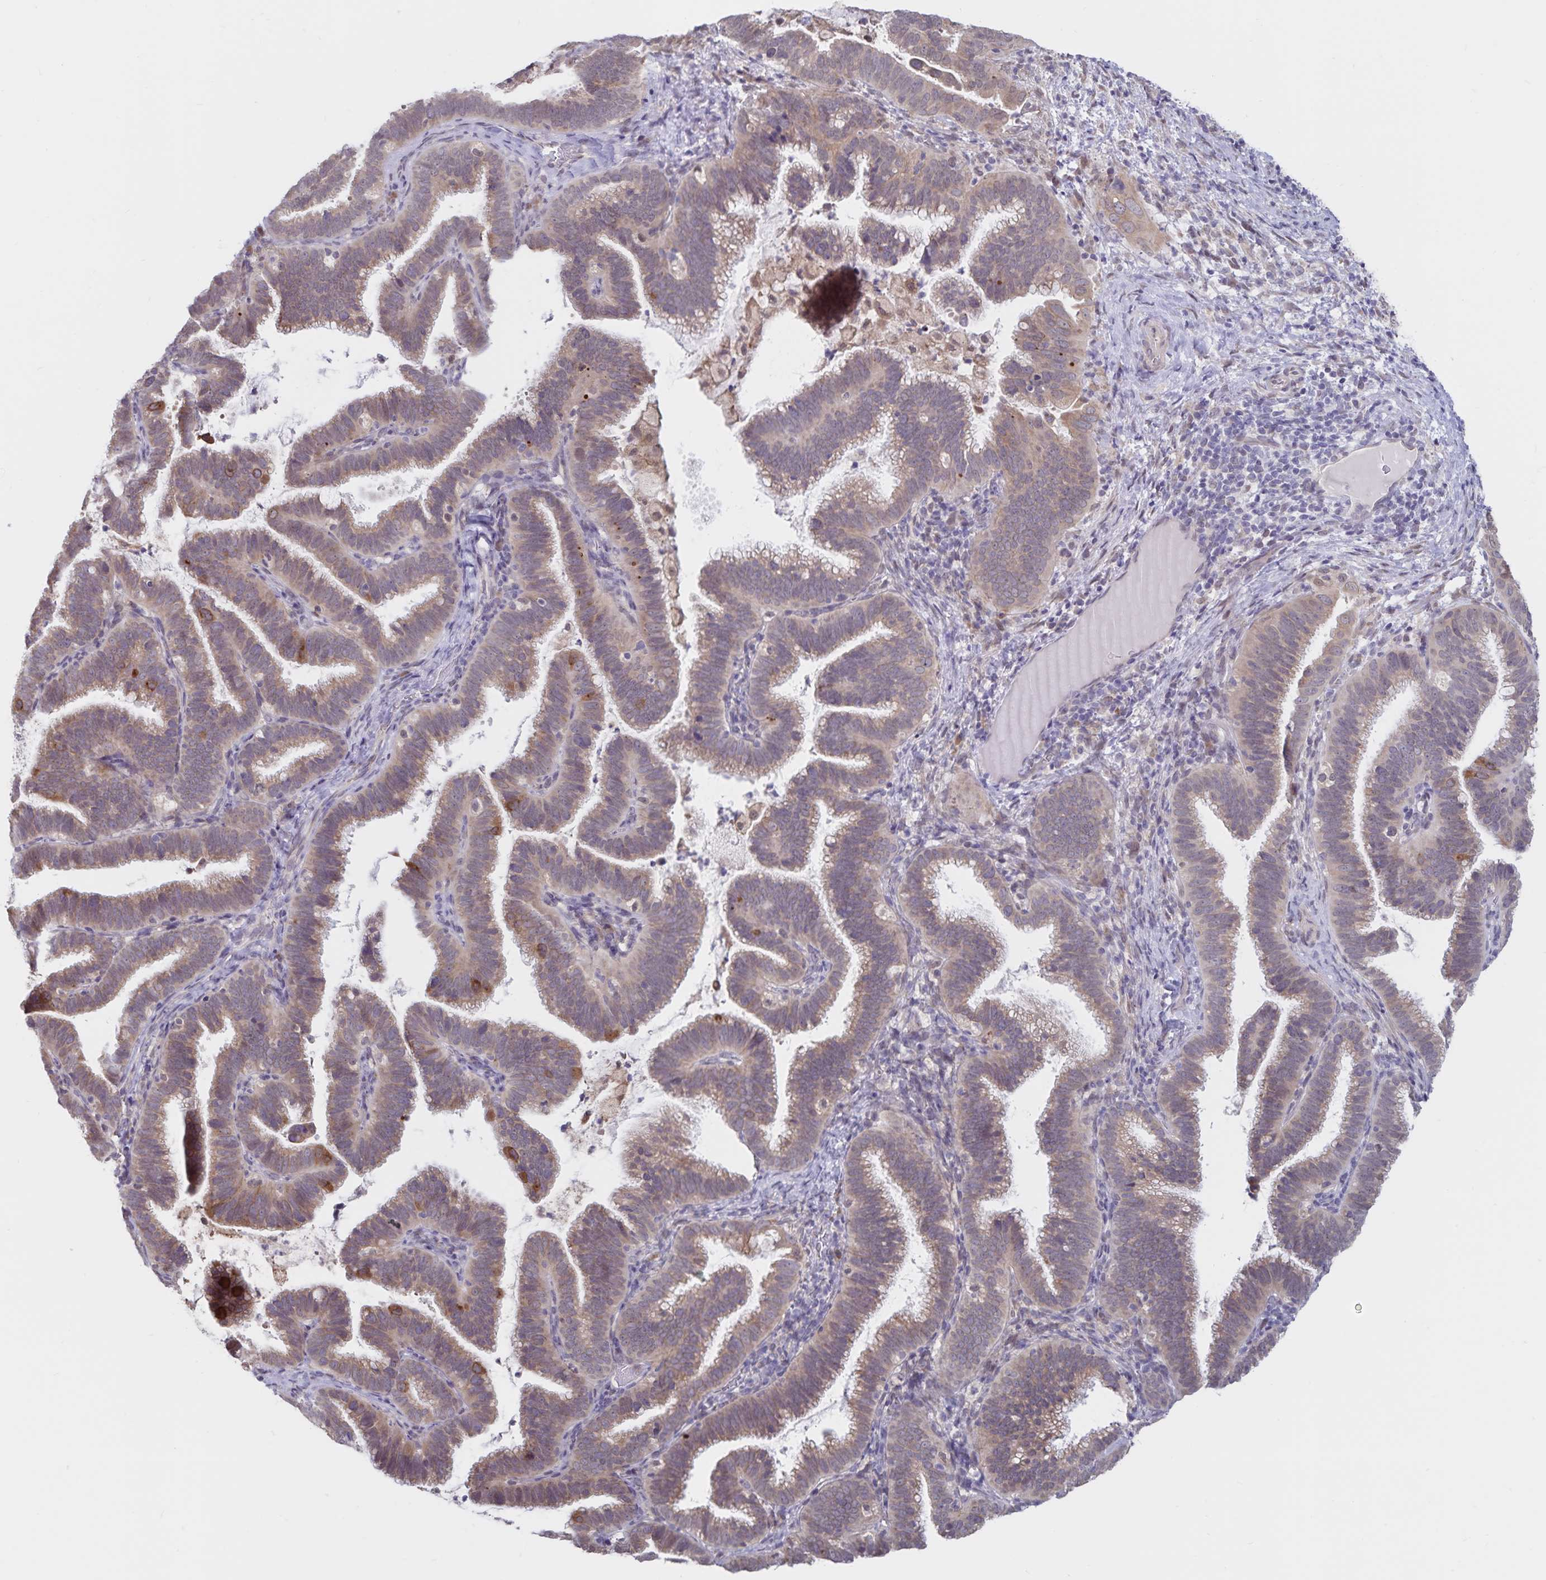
{"staining": {"intensity": "weak", "quantity": ">75%", "location": "cytoplasmic/membranous"}, "tissue": "cervical cancer", "cell_type": "Tumor cells", "image_type": "cancer", "snomed": [{"axis": "morphology", "description": "Adenocarcinoma, NOS"}, {"axis": "topography", "description": "Cervix"}], "caption": "Immunohistochemistry of human adenocarcinoma (cervical) reveals low levels of weak cytoplasmic/membranous staining in approximately >75% of tumor cells.", "gene": "ATP2A2", "patient": {"sex": "female", "age": 61}}